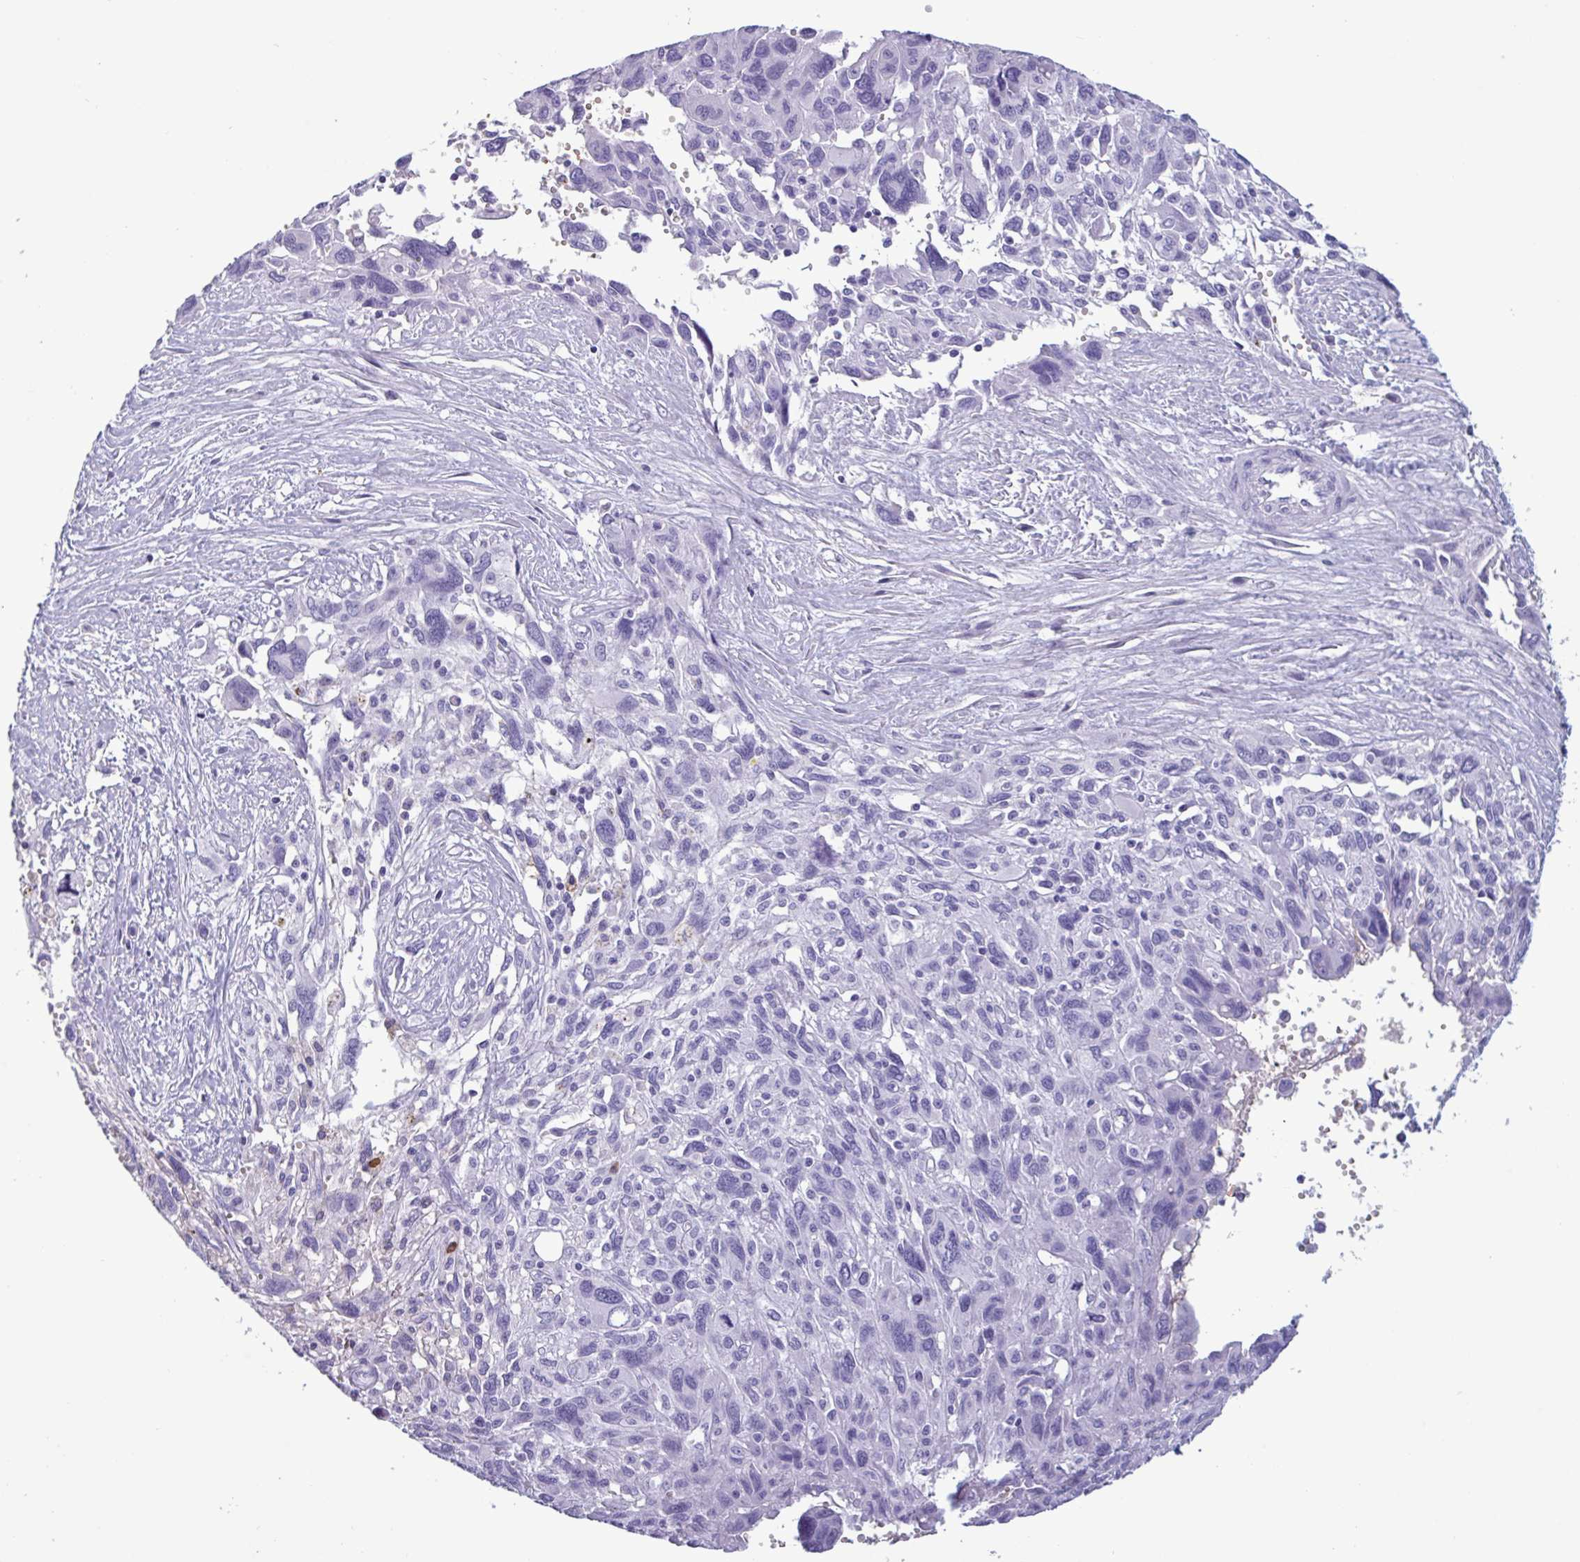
{"staining": {"intensity": "negative", "quantity": "none", "location": "none"}, "tissue": "pancreatic cancer", "cell_type": "Tumor cells", "image_type": "cancer", "snomed": [{"axis": "morphology", "description": "Adenocarcinoma, NOS"}, {"axis": "topography", "description": "Pancreas"}], "caption": "Histopathology image shows no protein staining in tumor cells of pancreatic cancer (adenocarcinoma) tissue. The staining was performed using DAB to visualize the protein expression in brown, while the nuclei were stained in blue with hematoxylin (Magnification: 20x).", "gene": "SLC2A1", "patient": {"sex": "female", "age": 47}}